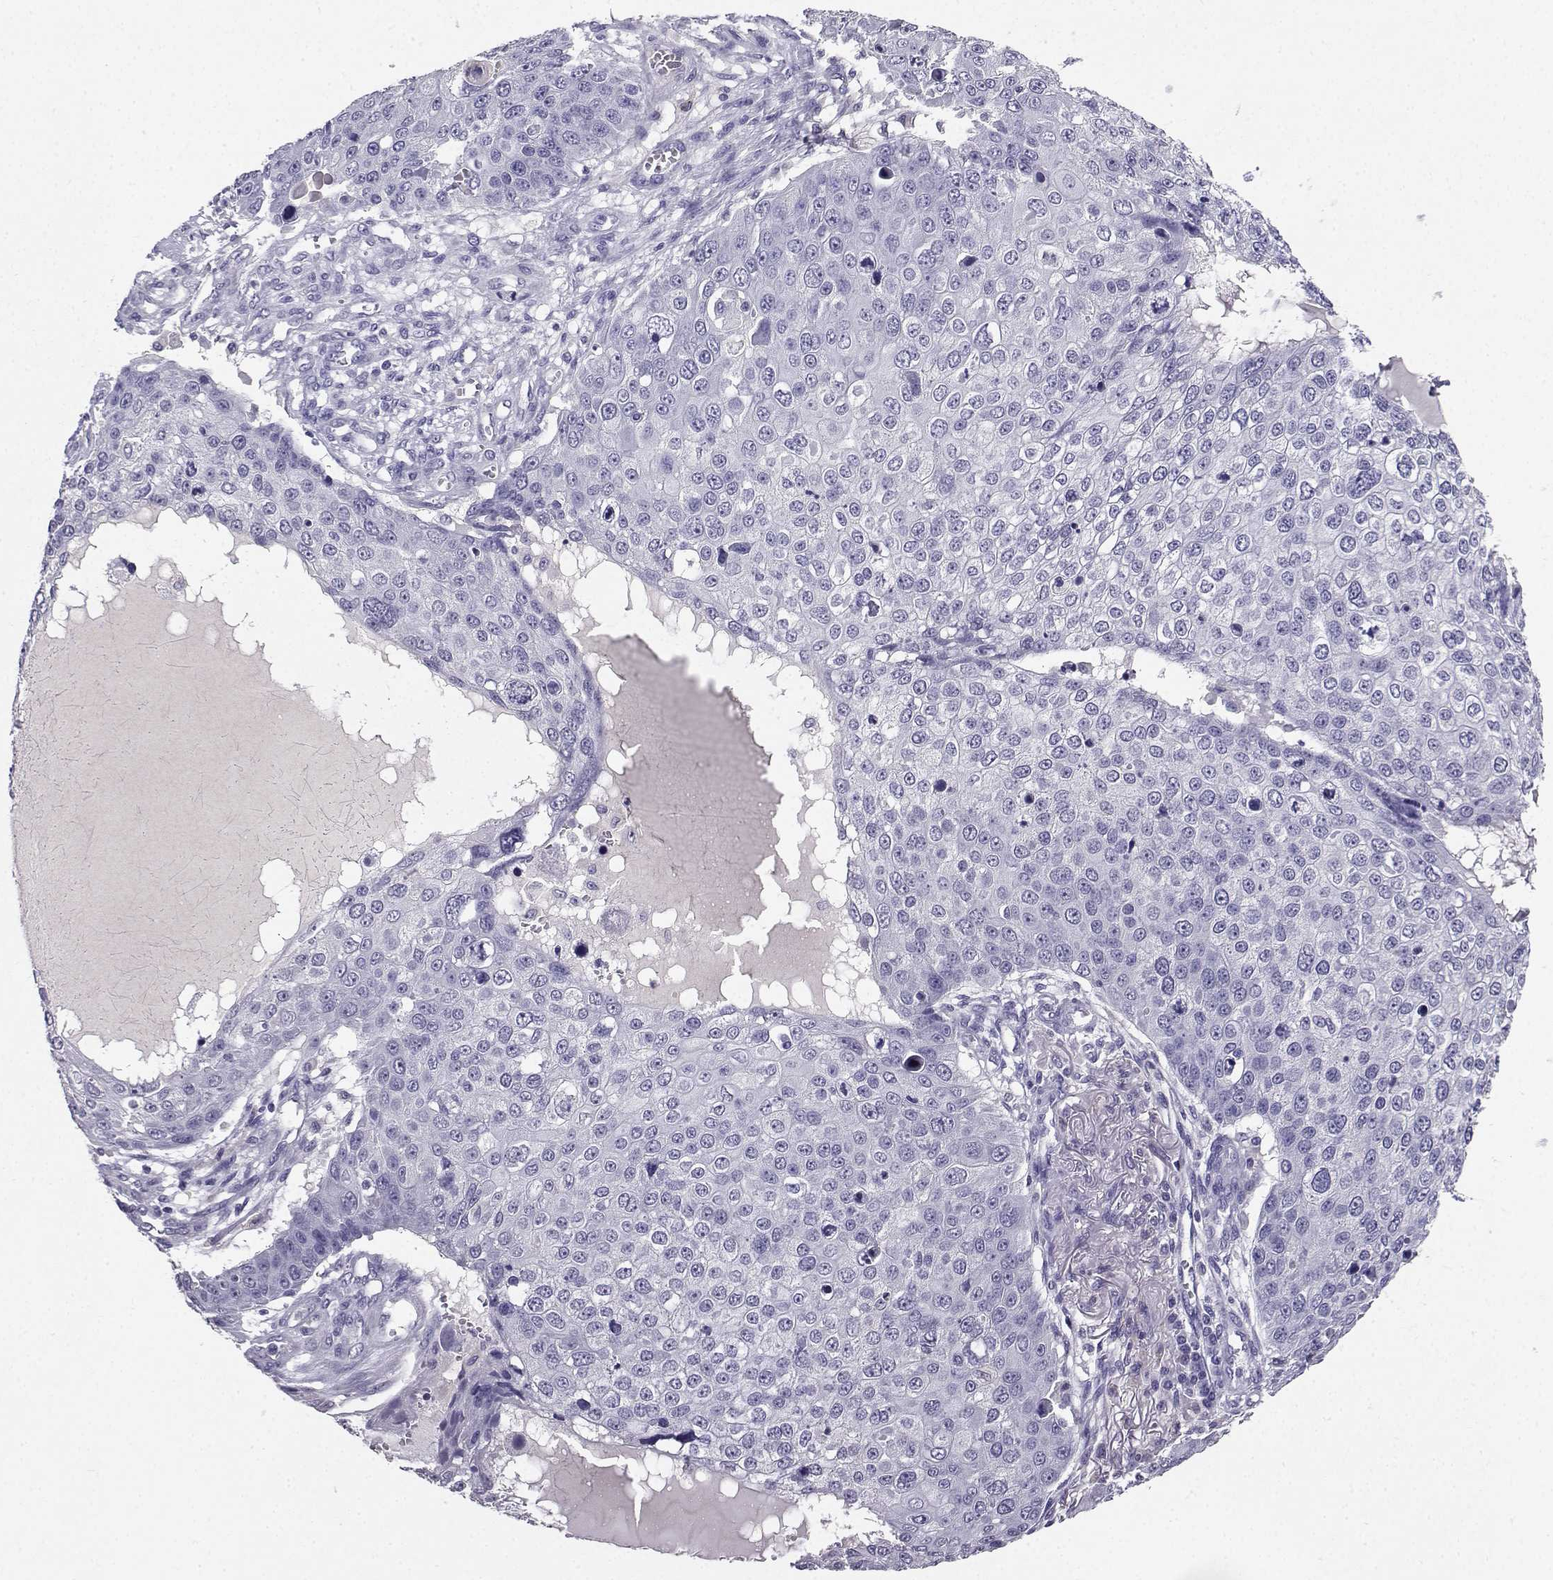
{"staining": {"intensity": "negative", "quantity": "none", "location": "none"}, "tissue": "skin cancer", "cell_type": "Tumor cells", "image_type": "cancer", "snomed": [{"axis": "morphology", "description": "Squamous cell carcinoma, NOS"}, {"axis": "topography", "description": "Skin"}], "caption": "Immunohistochemical staining of squamous cell carcinoma (skin) exhibits no significant expression in tumor cells.", "gene": "SPAG11B", "patient": {"sex": "male", "age": 71}}